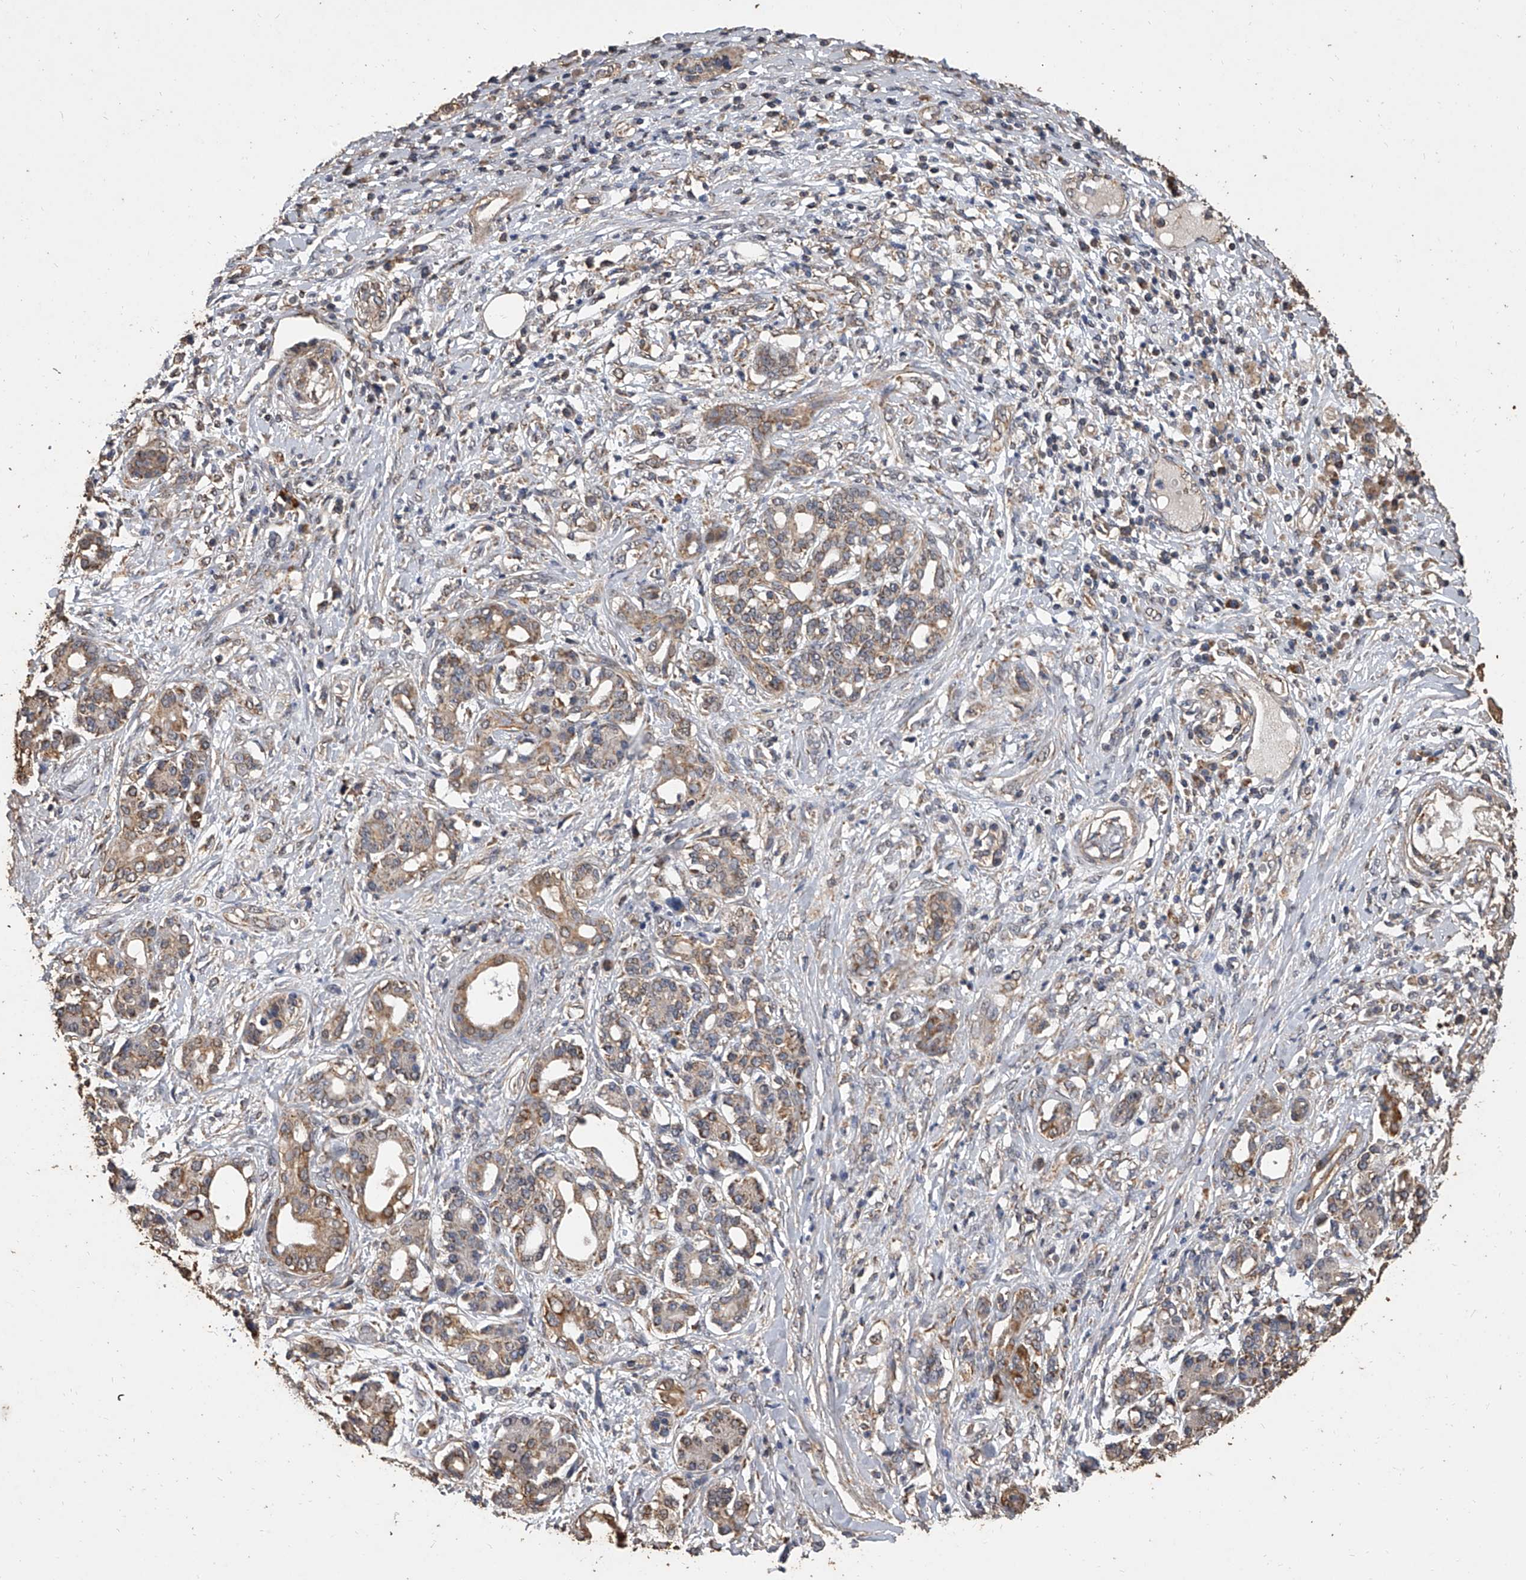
{"staining": {"intensity": "moderate", "quantity": ">75%", "location": "cytoplasmic/membranous"}, "tissue": "pancreatic cancer", "cell_type": "Tumor cells", "image_type": "cancer", "snomed": [{"axis": "morphology", "description": "Adenocarcinoma, NOS"}, {"axis": "topography", "description": "Pancreas"}], "caption": "Pancreatic cancer (adenocarcinoma) stained with a brown dye displays moderate cytoplasmic/membranous positive positivity in approximately >75% of tumor cells.", "gene": "MRPL28", "patient": {"sex": "female", "age": 56}}